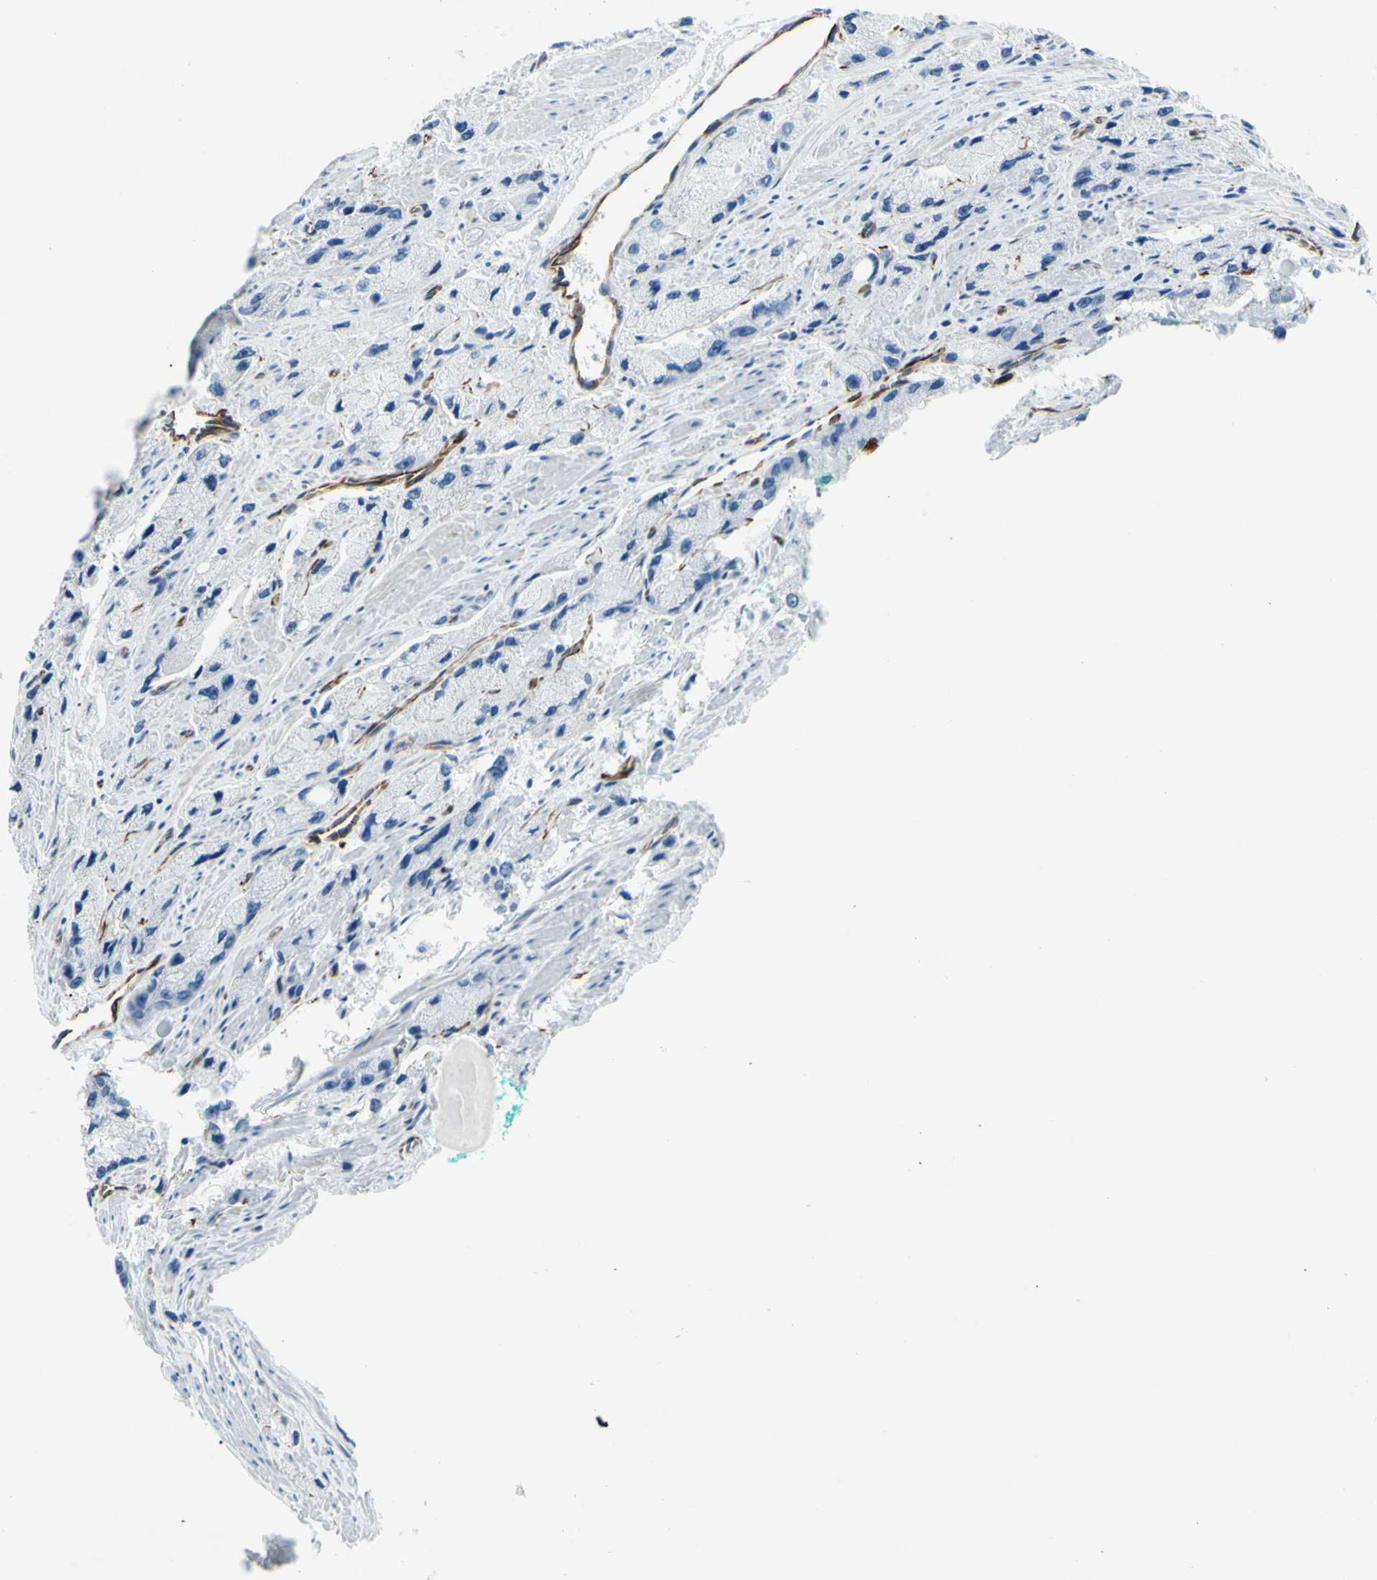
{"staining": {"intensity": "negative", "quantity": "none", "location": "none"}, "tissue": "prostate cancer", "cell_type": "Tumor cells", "image_type": "cancer", "snomed": [{"axis": "morphology", "description": "Adenocarcinoma, High grade"}, {"axis": "topography", "description": "Prostate"}], "caption": "Immunohistochemistry of human prostate cancer (high-grade adenocarcinoma) demonstrates no positivity in tumor cells.", "gene": "PTH2R", "patient": {"sex": "male", "age": 58}}